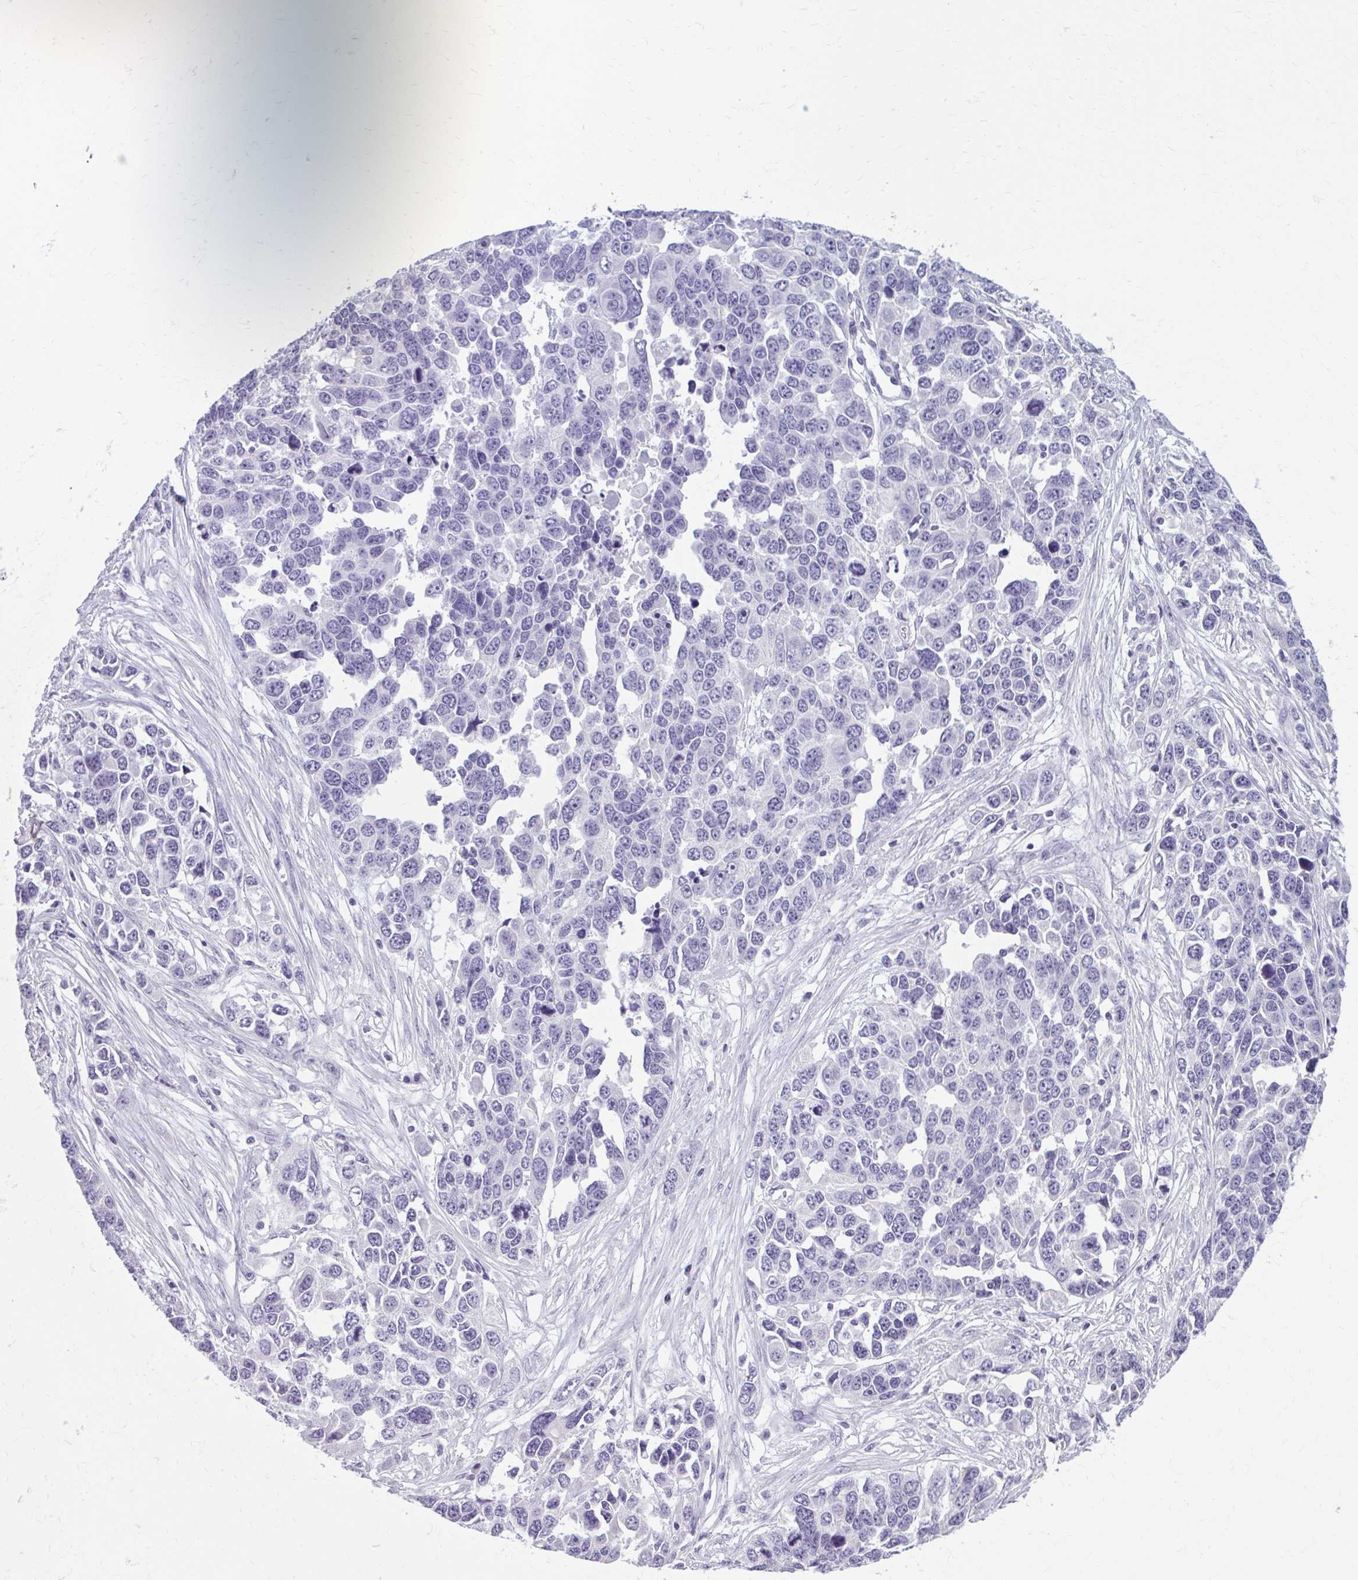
{"staining": {"intensity": "negative", "quantity": "none", "location": "none"}, "tissue": "ovarian cancer", "cell_type": "Tumor cells", "image_type": "cancer", "snomed": [{"axis": "morphology", "description": "Cystadenocarcinoma, serous, NOS"}, {"axis": "topography", "description": "Ovary"}], "caption": "Tumor cells show no significant staining in ovarian cancer (serous cystadenocarcinoma).", "gene": "OR4B1", "patient": {"sex": "female", "age": 76}}